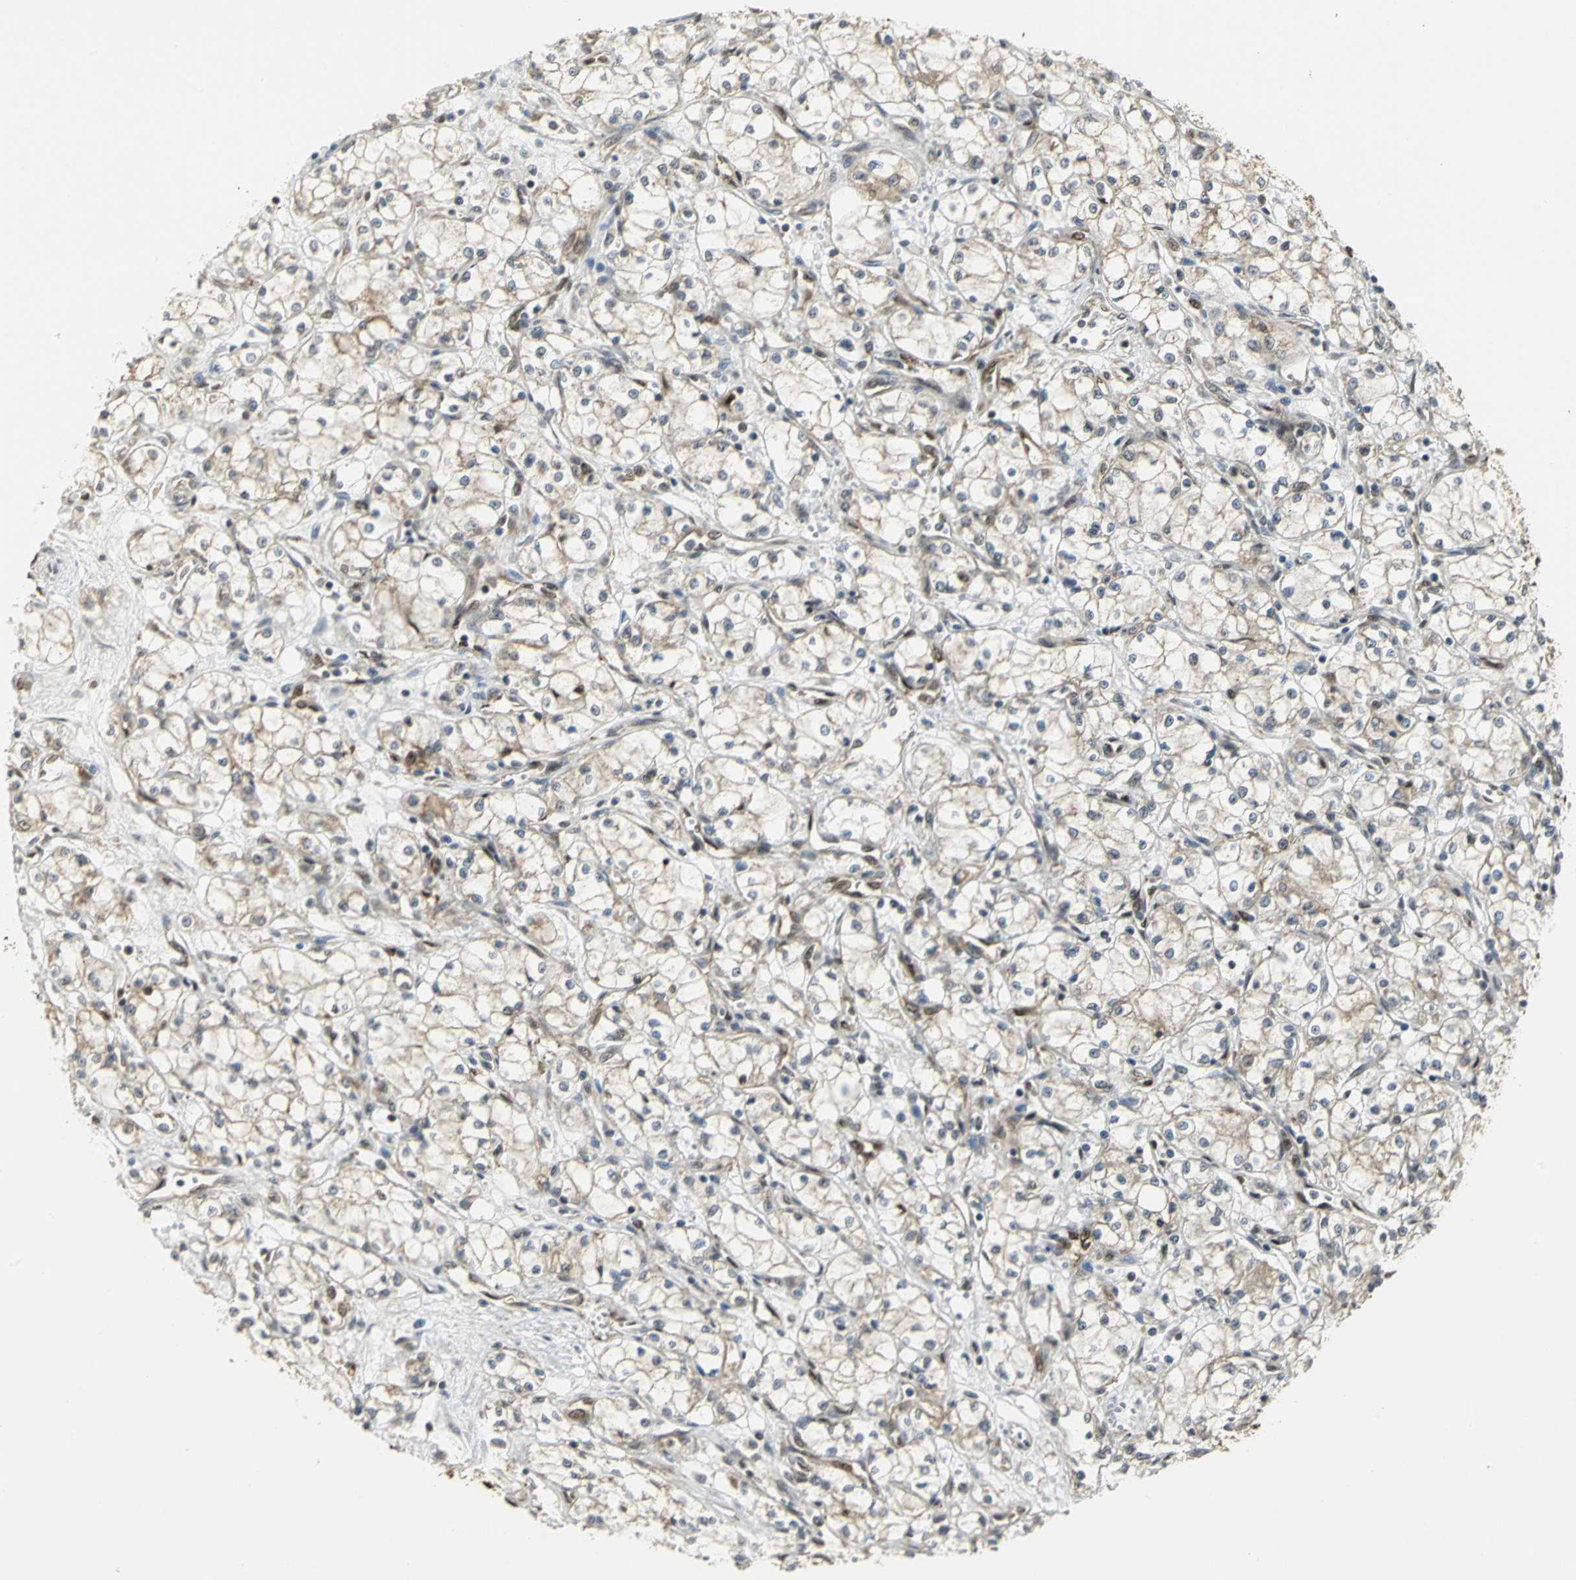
{"staining": {"intensity": "weak", "quantity": "25%-75%", "location": "cytoplasmic/membranous"}, "tissue": "renal cancer", "cell_type": "Tumor cells", "image_type": "cancer", "snomed": [{"axis": "morphology", "description": "Normal tissue, NOS"}, {"axis": "morphology", "description": "Adenocarcinoma, NOS"}, {"axis": "topography", "description": "Kidney"}], "caption": "There is low levels of weak cytoplasmic/membranous expression in tumor cells of renal cancer (adenocarcinoma), as demonstrated by immunohistochemical staining (brown color).", "gene": "PSMC4", "patient": {"sex": "male", "age": 59}}